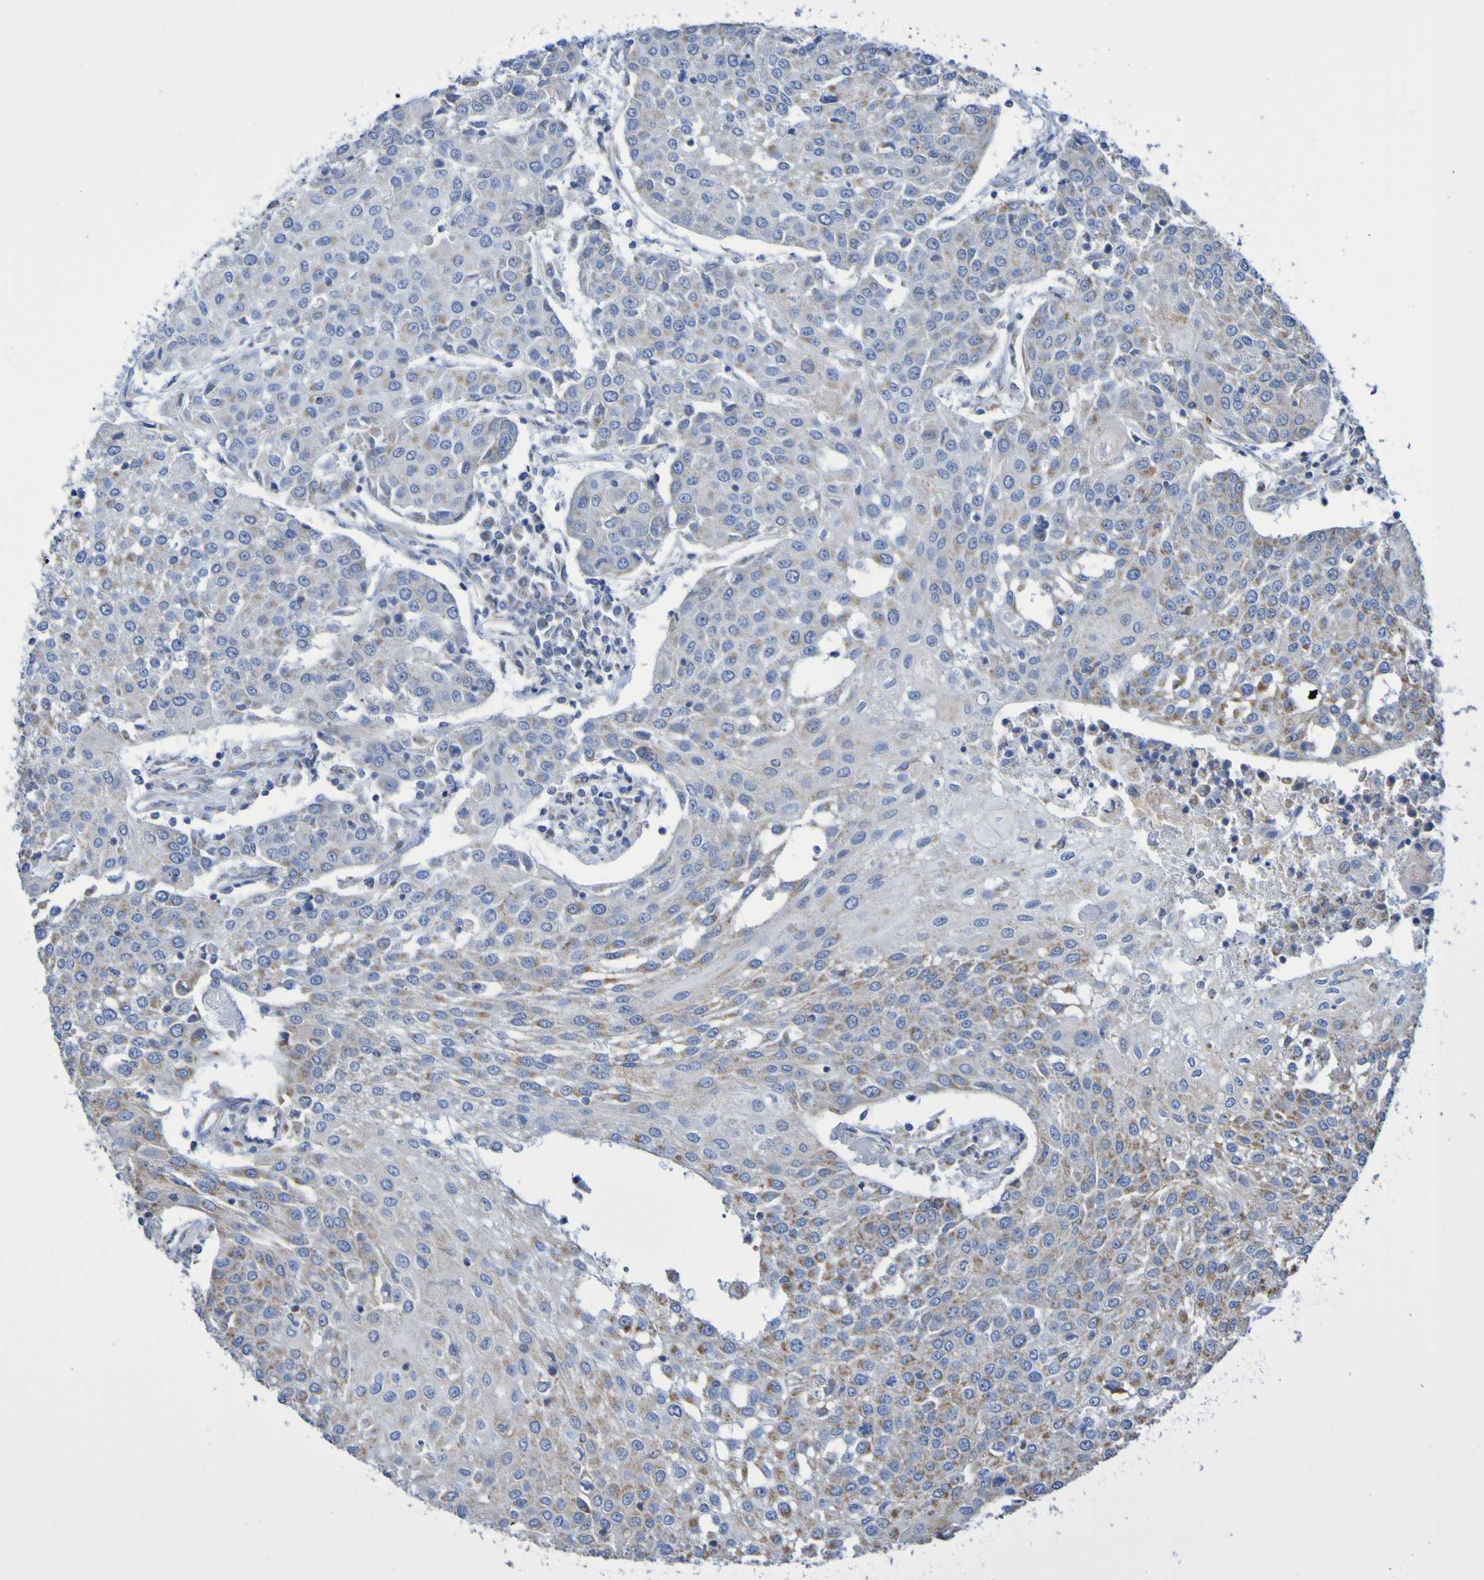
{"staining": {"intensity": "weak", "quantity": ">75%", "location": "cytoplasmic/membranous"}, "tissue": "urothelial cancer", "cell_type": "Tumor cells", "image_type": "cancer", "snomed": [{"axis": "morphology", "description": "Urothelial carcinoma, High grade"}, {"axis": "topography", "description": "Urinary bladder"}], "caption": "There is low levels of weak cytoplasmic/membranous expression in tumor cells of urothelial cancer, as demonstrated by immunohistochemical staining (brown color).", "gene": "CNTN2", "patient": {"sex": "female", "age": 85}}